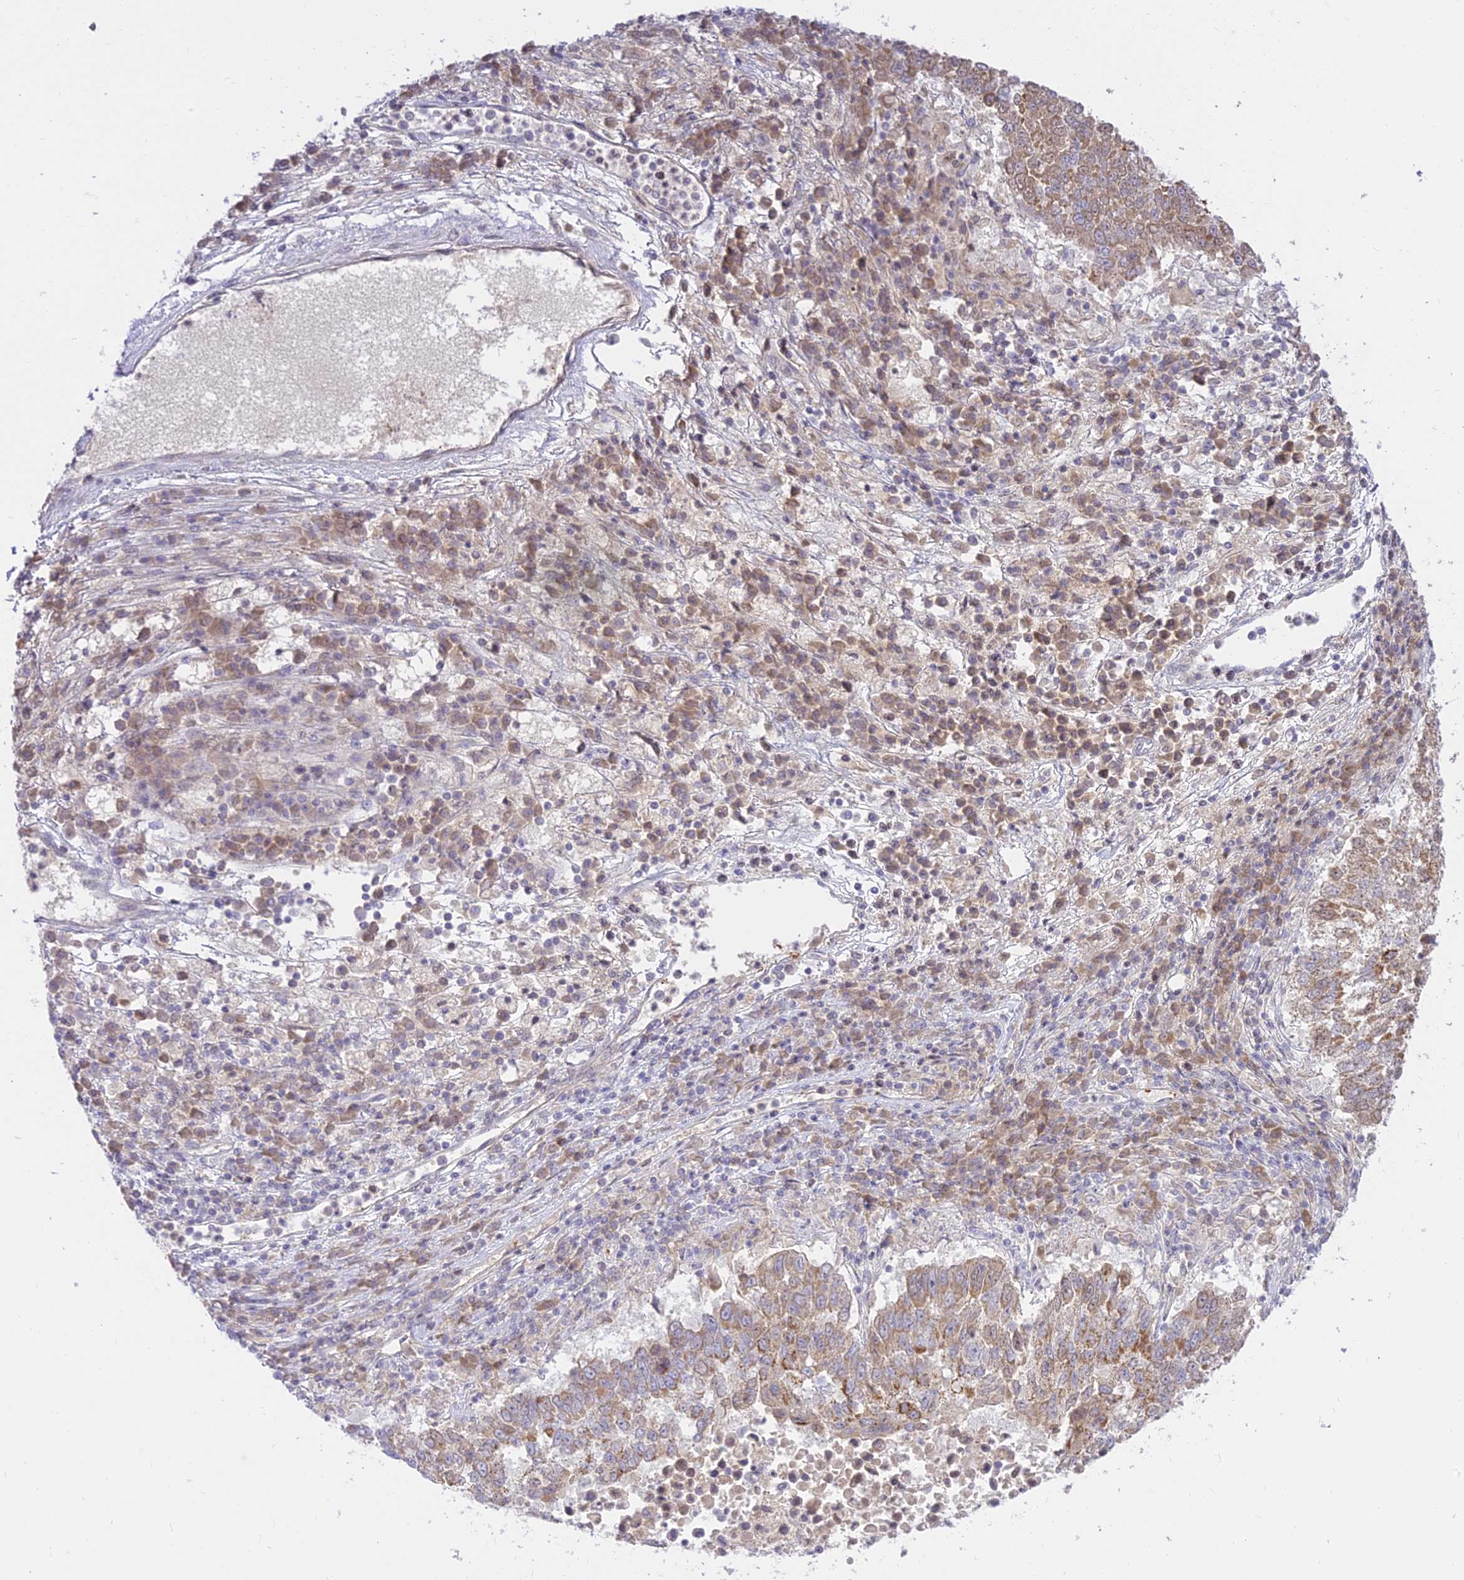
{"staining": {"intensity": "weak", "quantity": ">75%", "location": "cytoplasmic/membranous"}, "tissue": "lung cancer", "cell_type": "Tumor cells", "image_type": "cancer", "snomed": [{"axis": "morphology", "description": "Squamous cell carcinoma, NOS"}, {"axis": "topography", "description": "Lung"}], "caption": "Tumor cells reveal low levels of weak cytoplasmic/membranous staining in approximately >75% of cells in lung cancer (squamous cell carcinoma).", "gene": "TMEM40", "patient": {"sex": "male", "age": 73}}